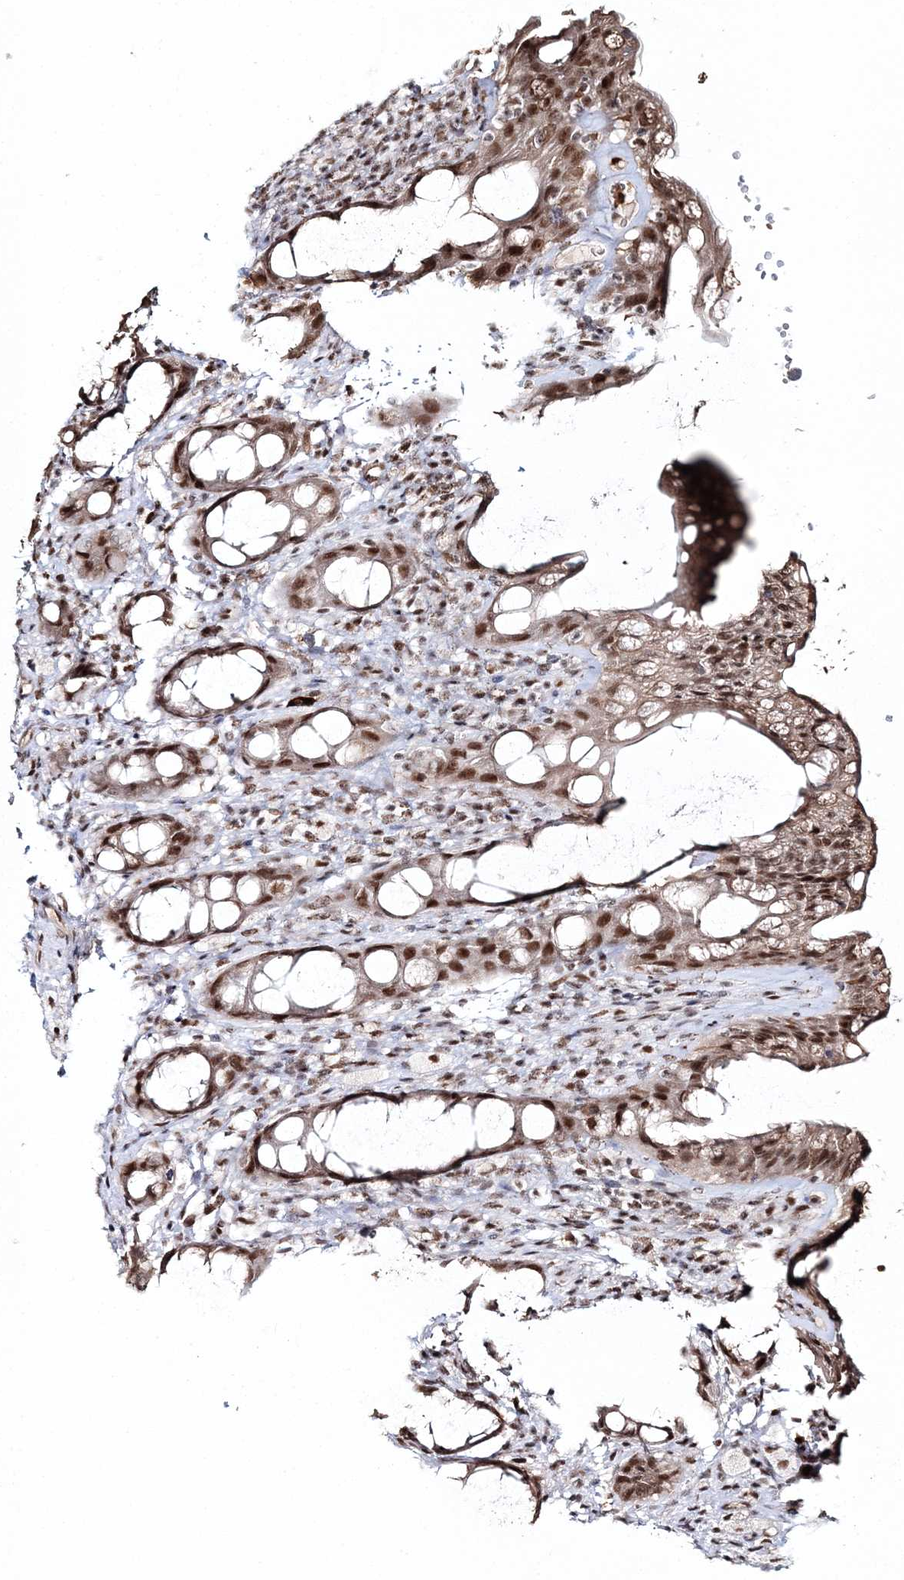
{"staining": {"intensity": "moderate", "quantity": ">75%", "location": "cytoplasmic/membranous,nuclear"}, "tissue": "rectum", "cell_type": "Glandular cells", "image_type": "normal", "snomed": [{"axis": "morphology", "description": "Normal tissue, NOS"}, {"axis": "topography", "description": "Rectum"}], "caption": "High-magnification brightfield microscopy of benign rectum stained with DAB (brown) and counterstained with hematoxylin (blue). glandular cells exhibit moderate cytoplasmic/membranous,nuclear staining is identified in about>75% of cells. Ihc stains the protein of interest in brown and the nuclei are stained blue.", "gene": "ENSG00000290315", "patient": {"sex": "male", "age": 44}}